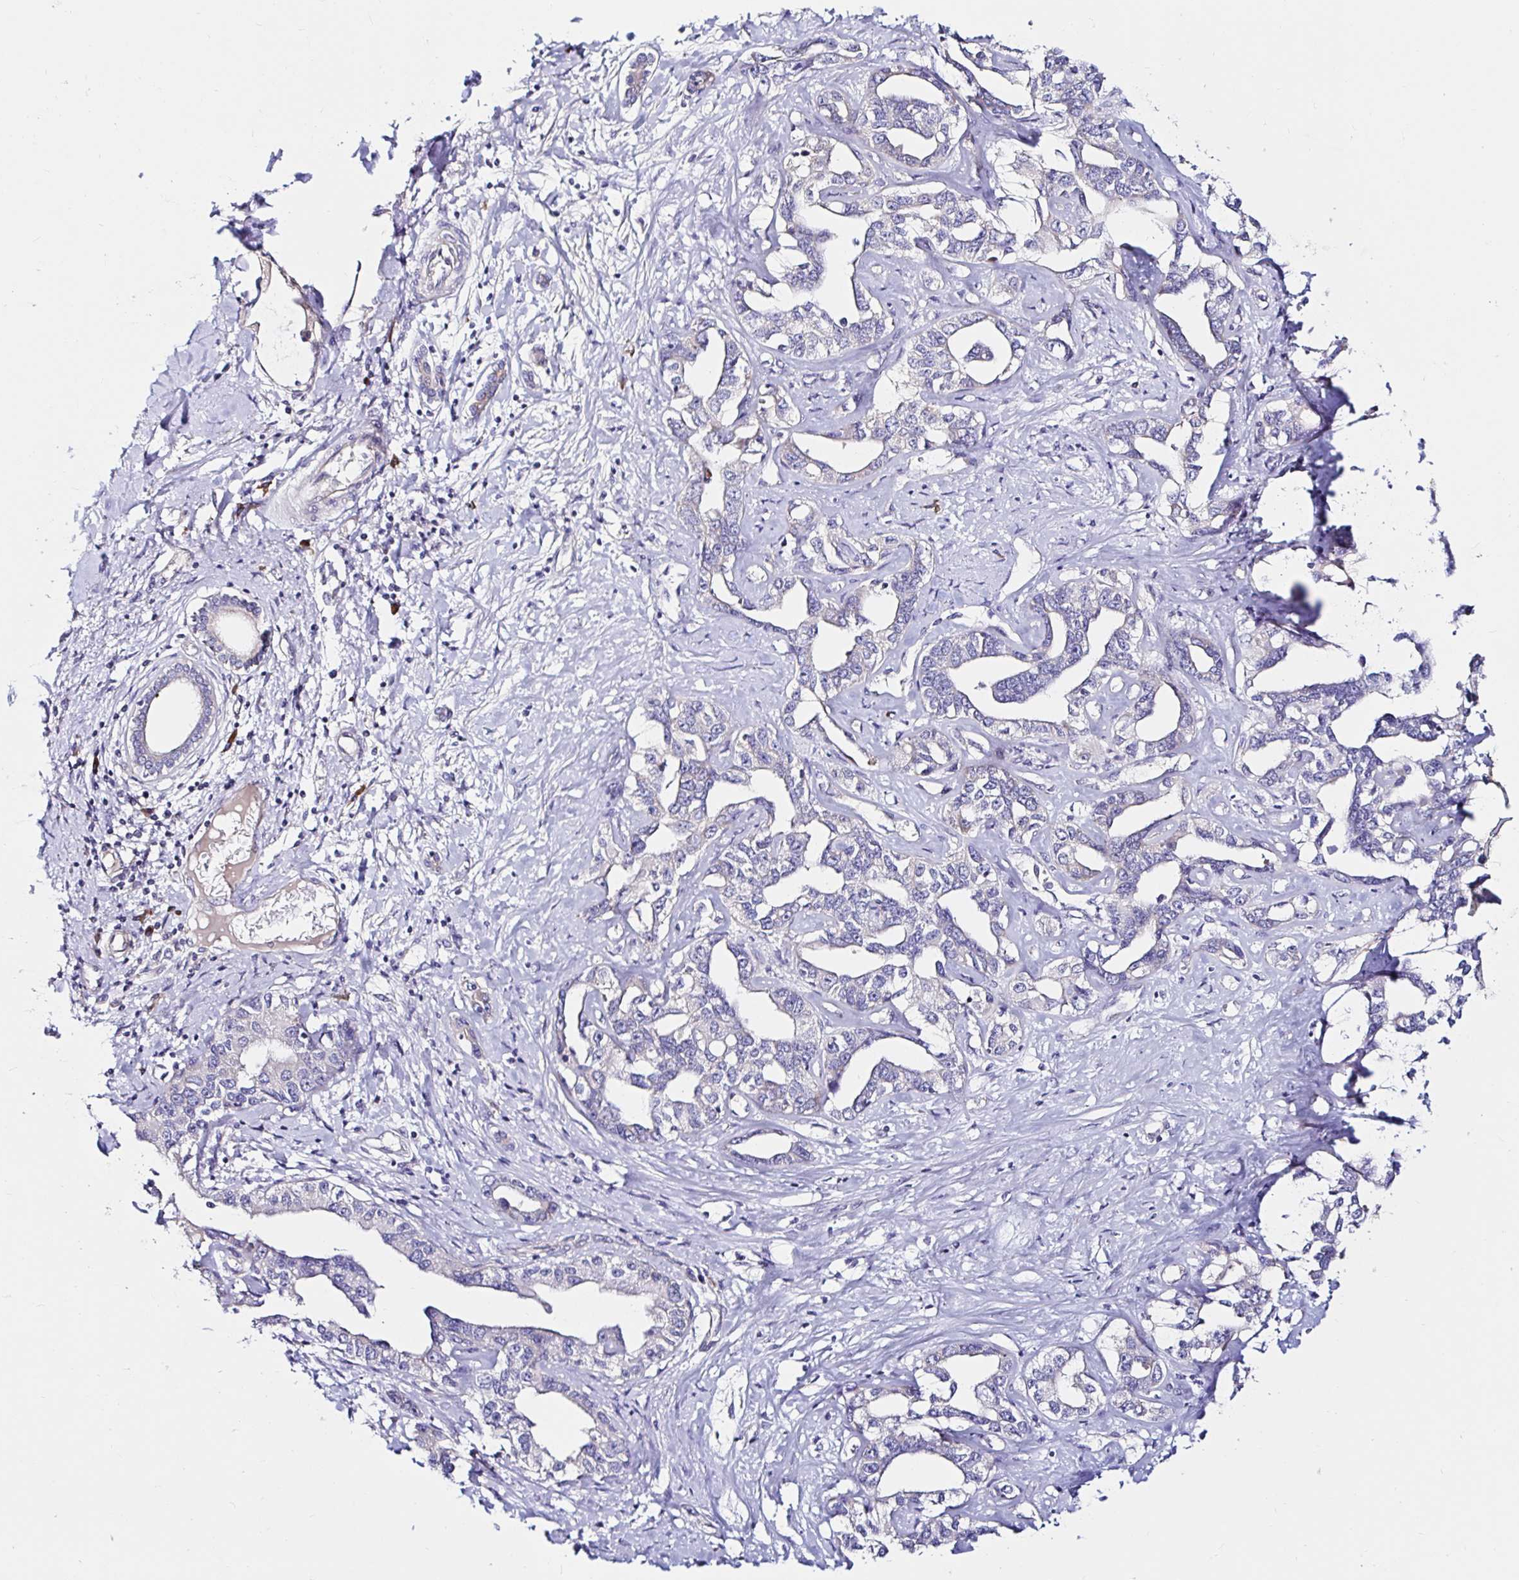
{"staining": {"intensity": "negative", "quantity": "none", "location": "none"}, "tissue": "liver cancer", "cell_type": "Tumor cells", "image_type": "cancer", "snomed": [{"axis": "morphology", "description": "Cholangiocarcinoma"}, {"axis": "topography", "description": "Liver"}], "caption": "Immunohistochemistry (IHC) of human liver cancer (cholangiocarcinoma) displays no staining in tumor cells.", "gene": "VSIG2", "patient": {"sex": "male", "age": 59}}